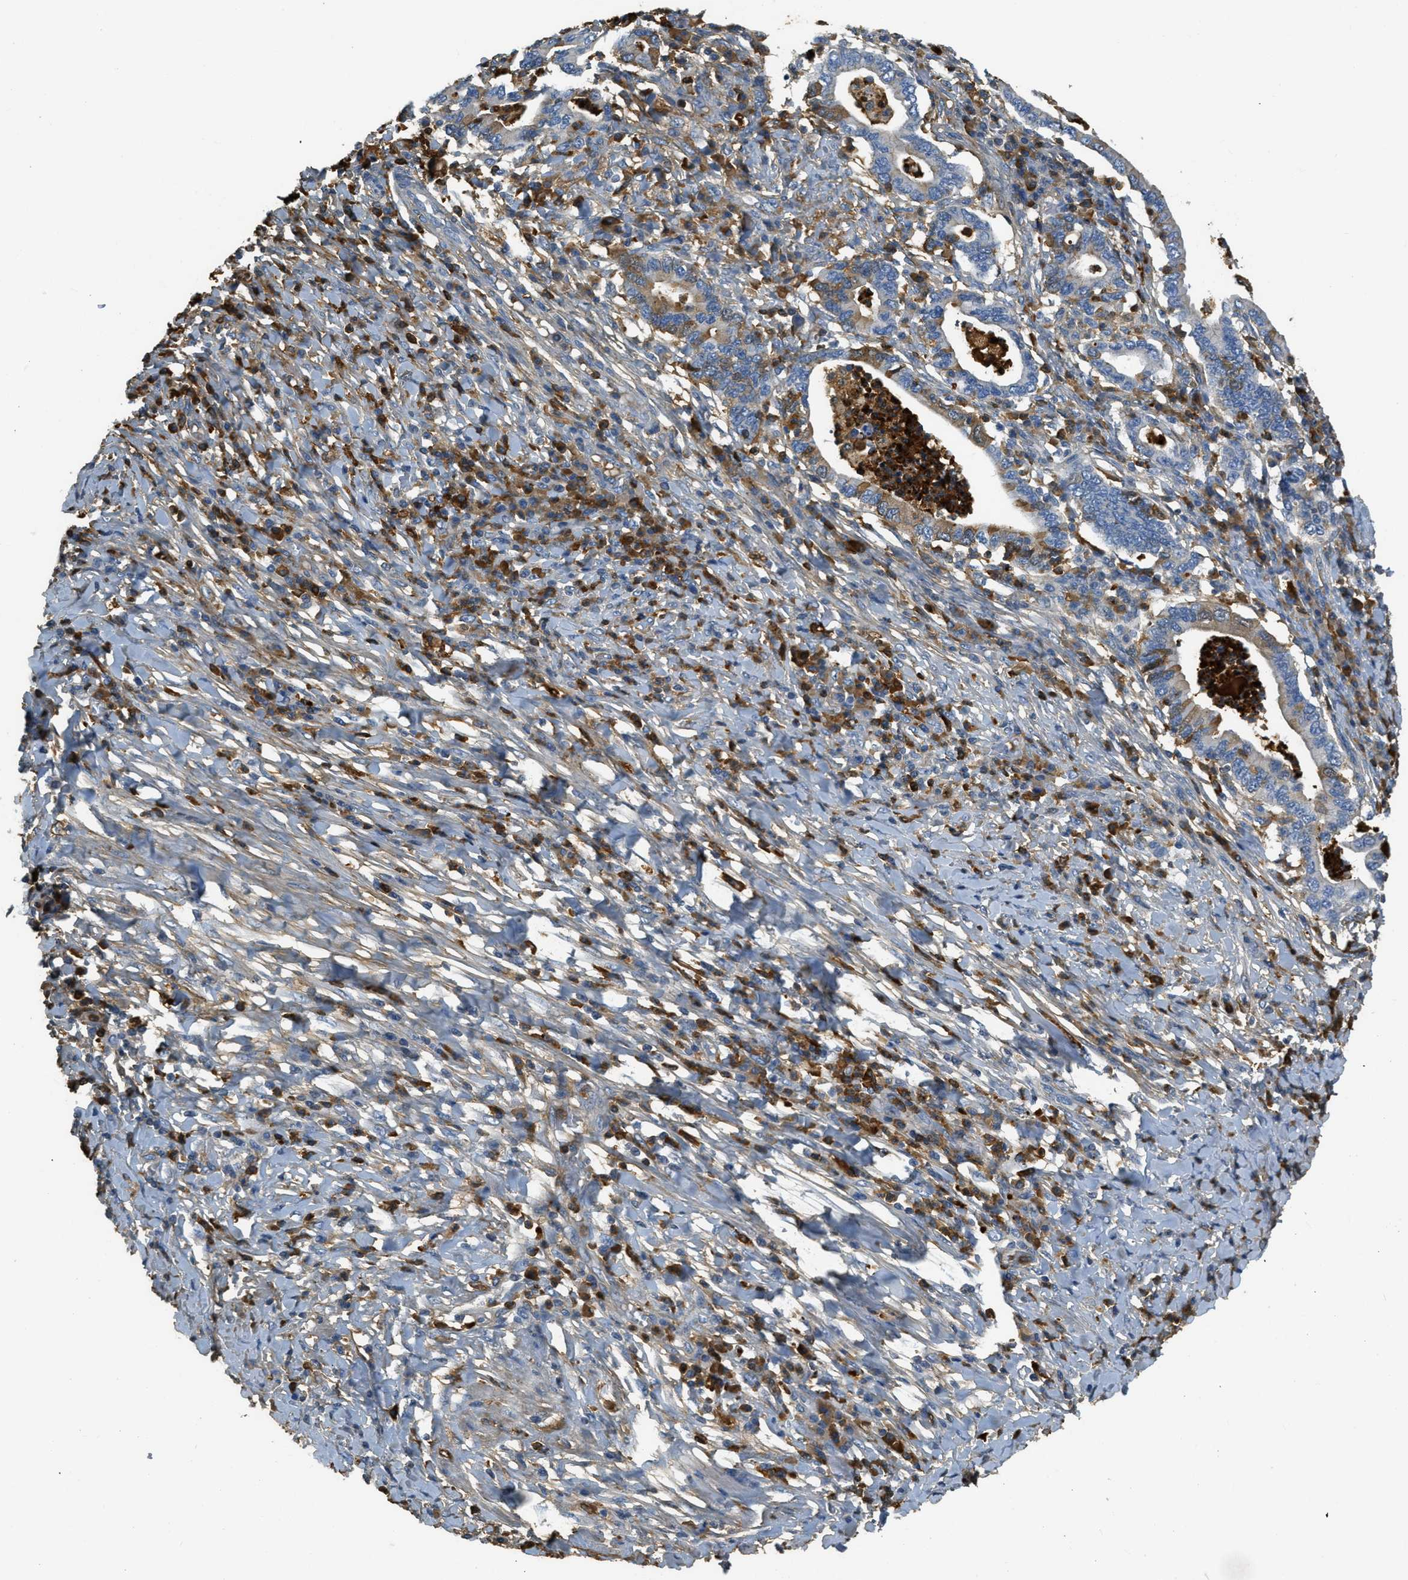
{"staining": {"intensity": "moderate", "quantity": "25%-75%", "location": "cytoplasmic/membranous"}, "tissue": "stomach cancer", "cell_type": "Tumor cells", "image_type": "cancer", "snomed": [{"axis": "morphology", "description": "Normal tissue, NOS"}, {"axis": "morphology", "description": "Adenocarcinoma, NOS"}, {"axis": "topography", "description": "Esophagus"}, {"axis": "topography", "description": "Stomach, upper"}, {"axis": "topography", "description": "Peripheral nerve tissue"}], "caption": "Adenocarcinoma (stomach) tissue shows moderate cytoplasmic/membranous positivity in approximately 25%-75% of tumor cells", "gene": "PRTN3", "patient": {"sex": "male", "age": 62}}